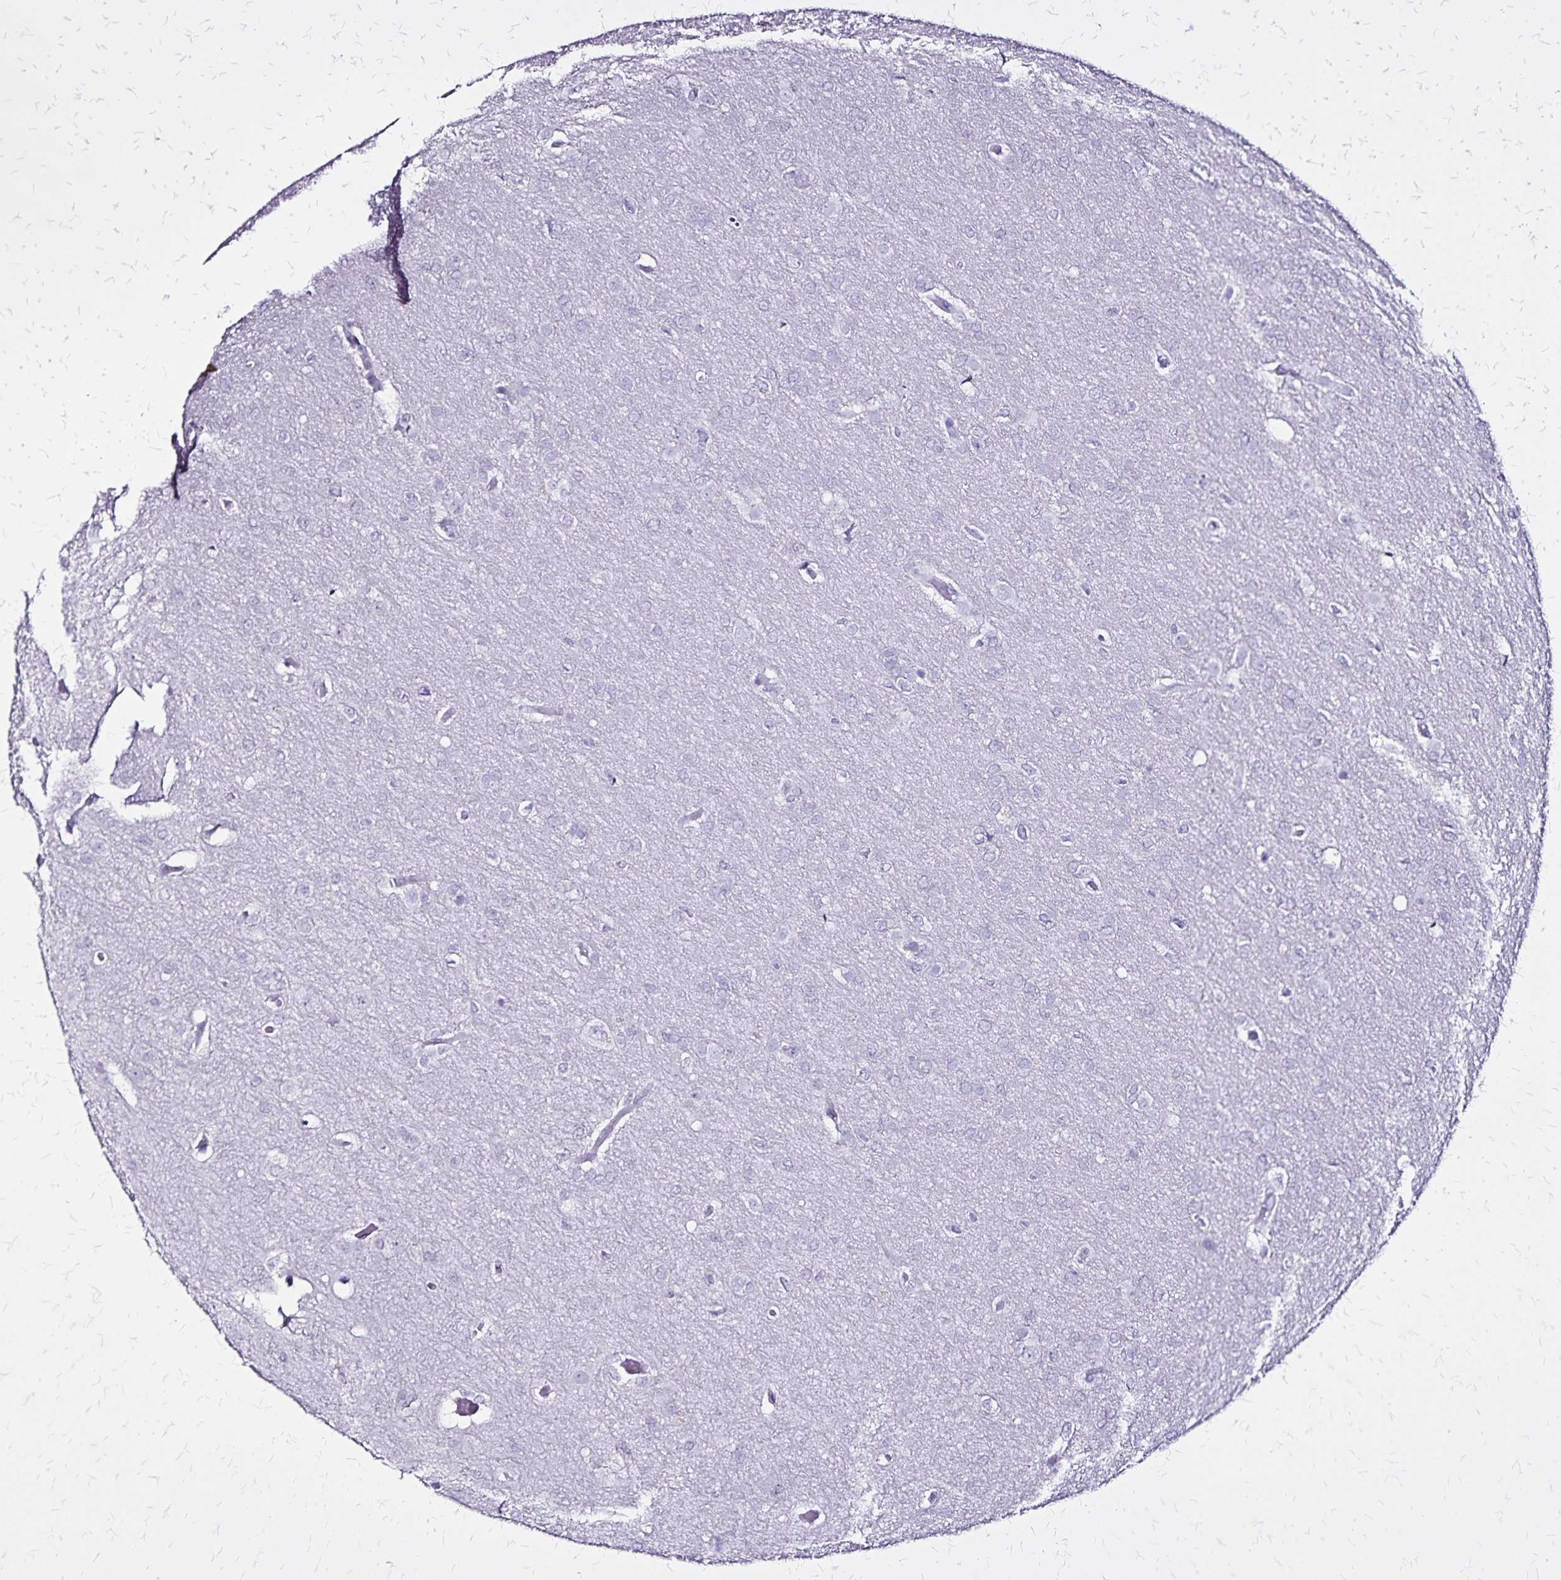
{"staining": {"intensity": "negative", "quantity": "none", "location": "none"}, "tissue": "glioma", "cell_type": "Tumor cells", "image_type": "cancer", "snomed": [{"axis": "morphology", "description": "Glioma, malignant, High grade"}, {"axis": "topography", "description": "Brain"}], "caption": "Tumor cells are negative for protein expression in human high-grade glioma (malignant).", "gene": "KRT2", "patient": {"sex": "male", "age": 53}}